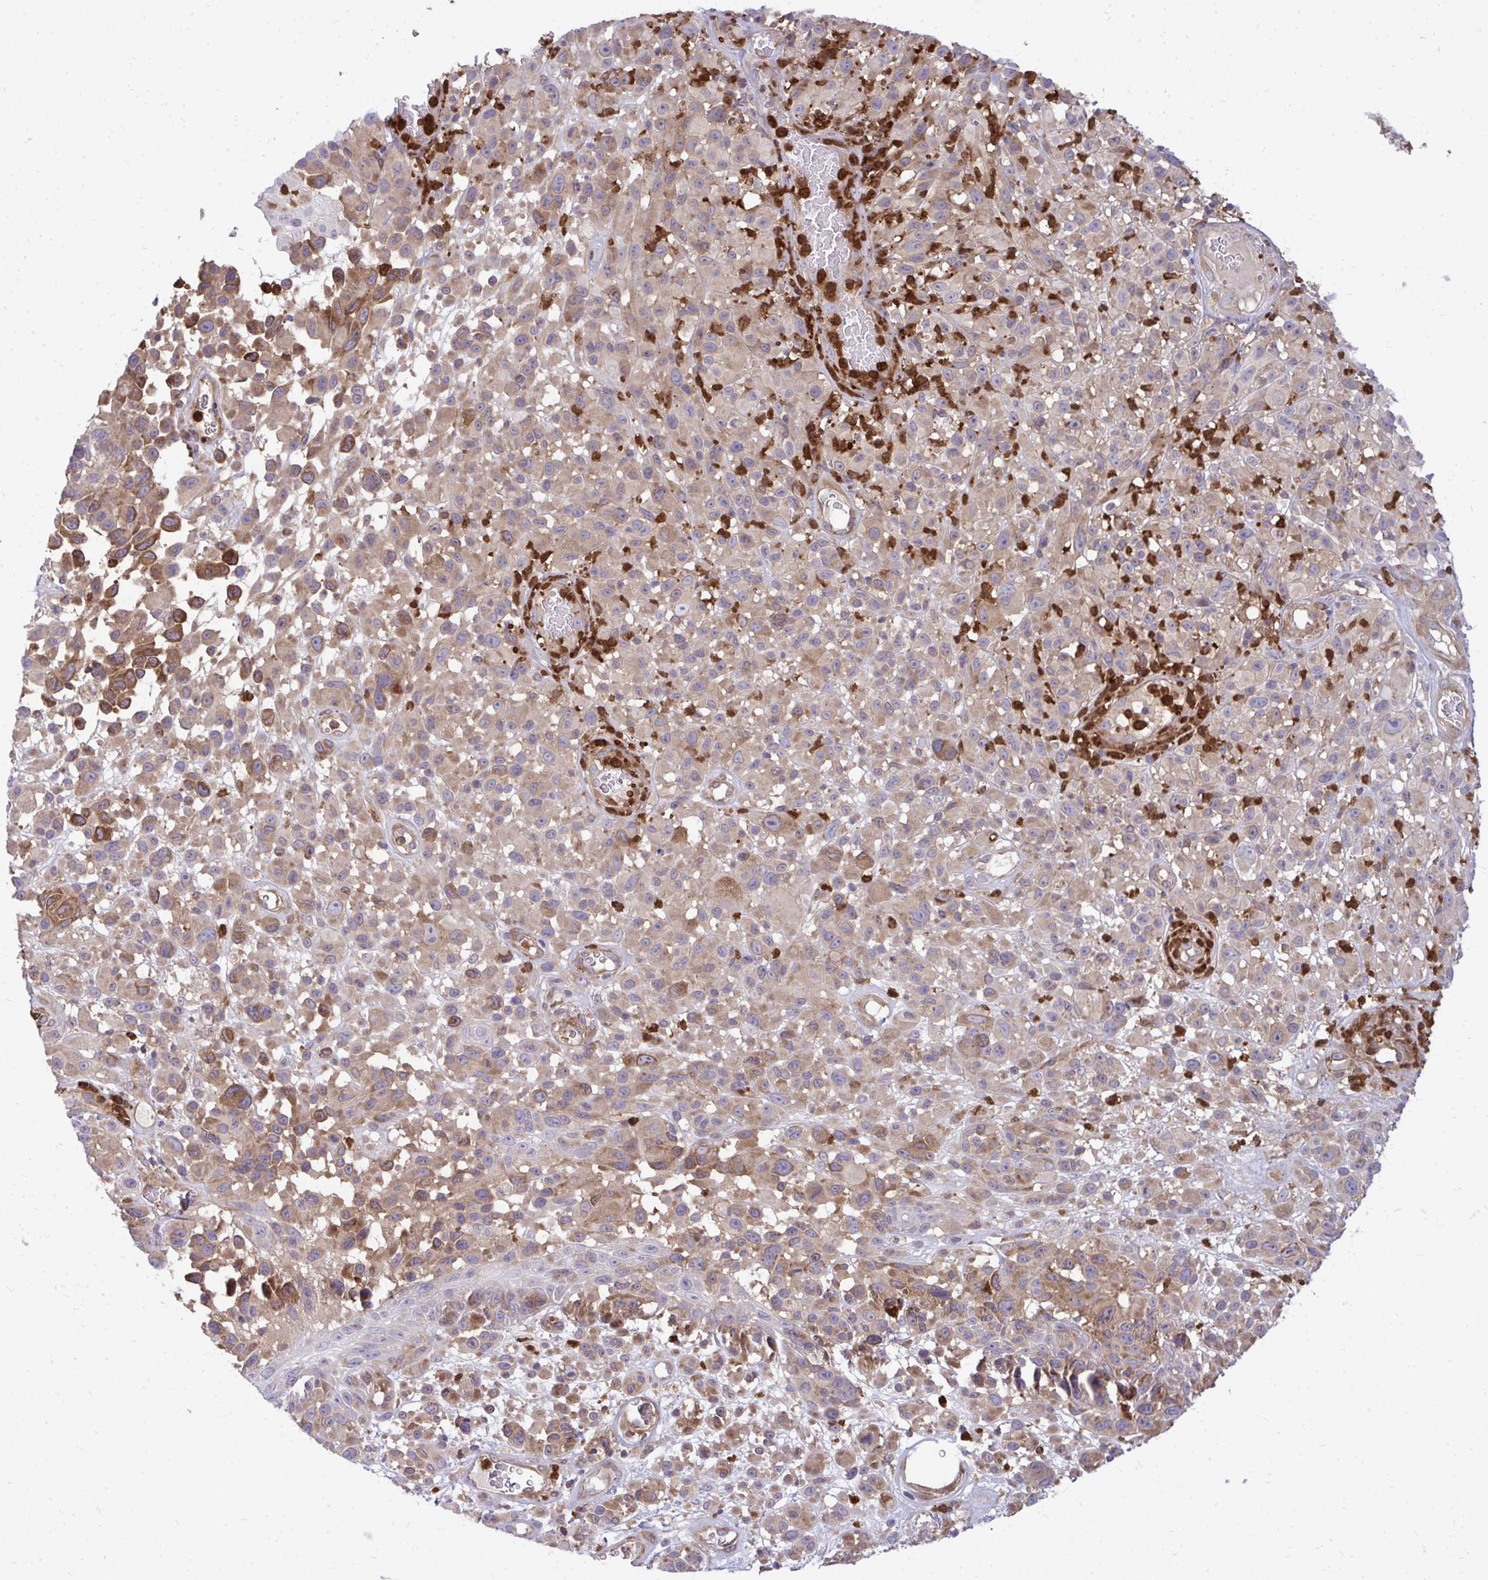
{"staining": {"intensity": "weak", "quantity": ">75%", "location": "cytoplasmic/membranous"}, "tissue": "melanoma", "cell_type": "Tumor cells", "image_type": "cancer", "snomed": [{"axis": "morphology", "description": "Malignant melanoma, NOS"}, {"axis": "topography", "description": "Skin"}], "caption": "Malignant melanoma stained for a protein exhibits weak cytoplasmic/membranous positivity in tumor cells.", "gene": "ASAP1", "patient": {"sex": "male", "age": 68}}